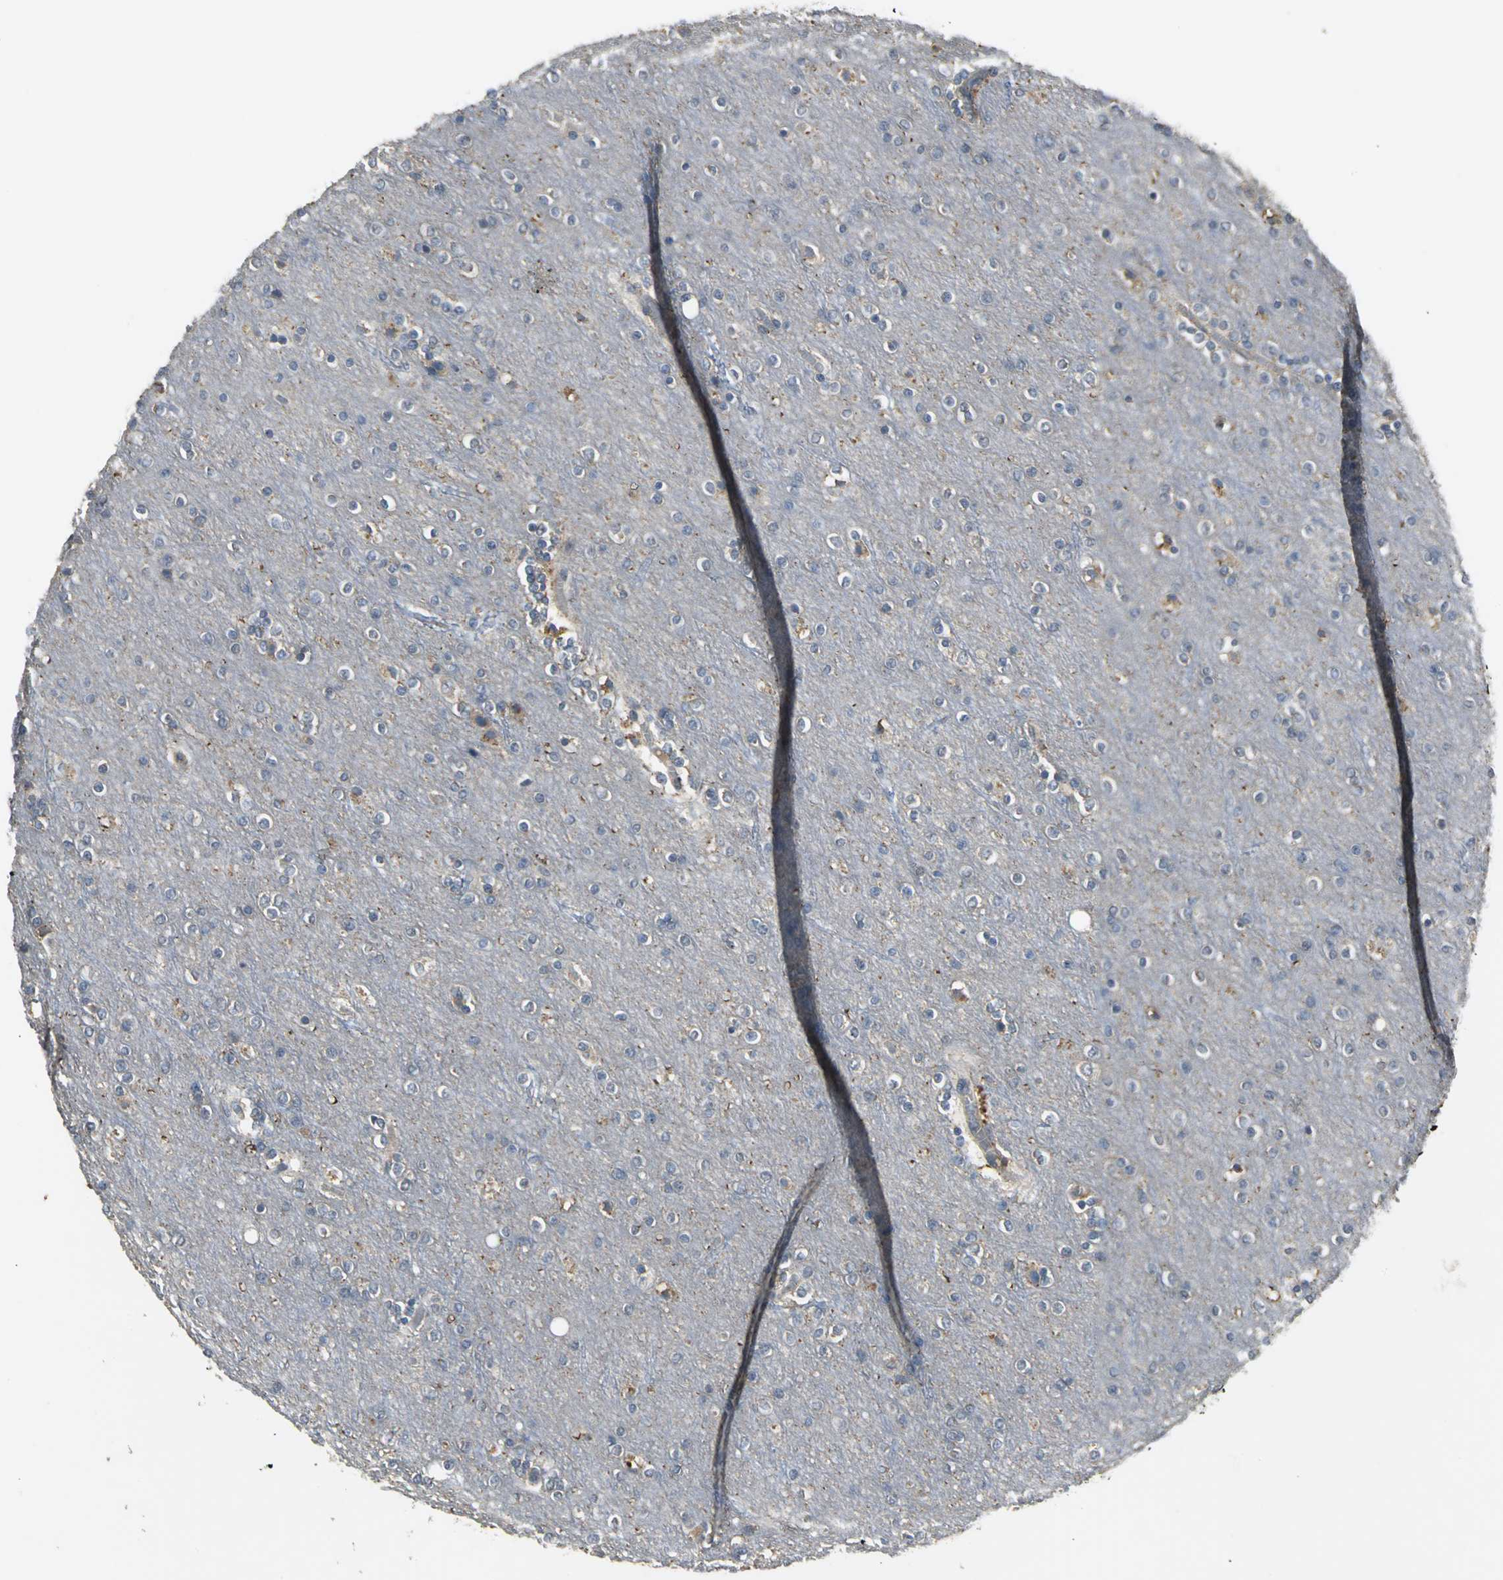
{"staining": {"intensity": "negative", "quantity": "none", "location": "none"}, "tissue": "cerebral cortex", "cell_type": "Endothelial cells", "image_type": "normal", "snomed": [{"axis": "morphology", "description": "Normal tissue, NOS"}, {"axis": "topography", "description": "Cerebral cortex"}], "caption": "Immunohistochemistry of benign cerebral cortex reveals no expression in endothelial cells.", "gene": "IRF3", "patient": {"sex": "female", "age": 54}}